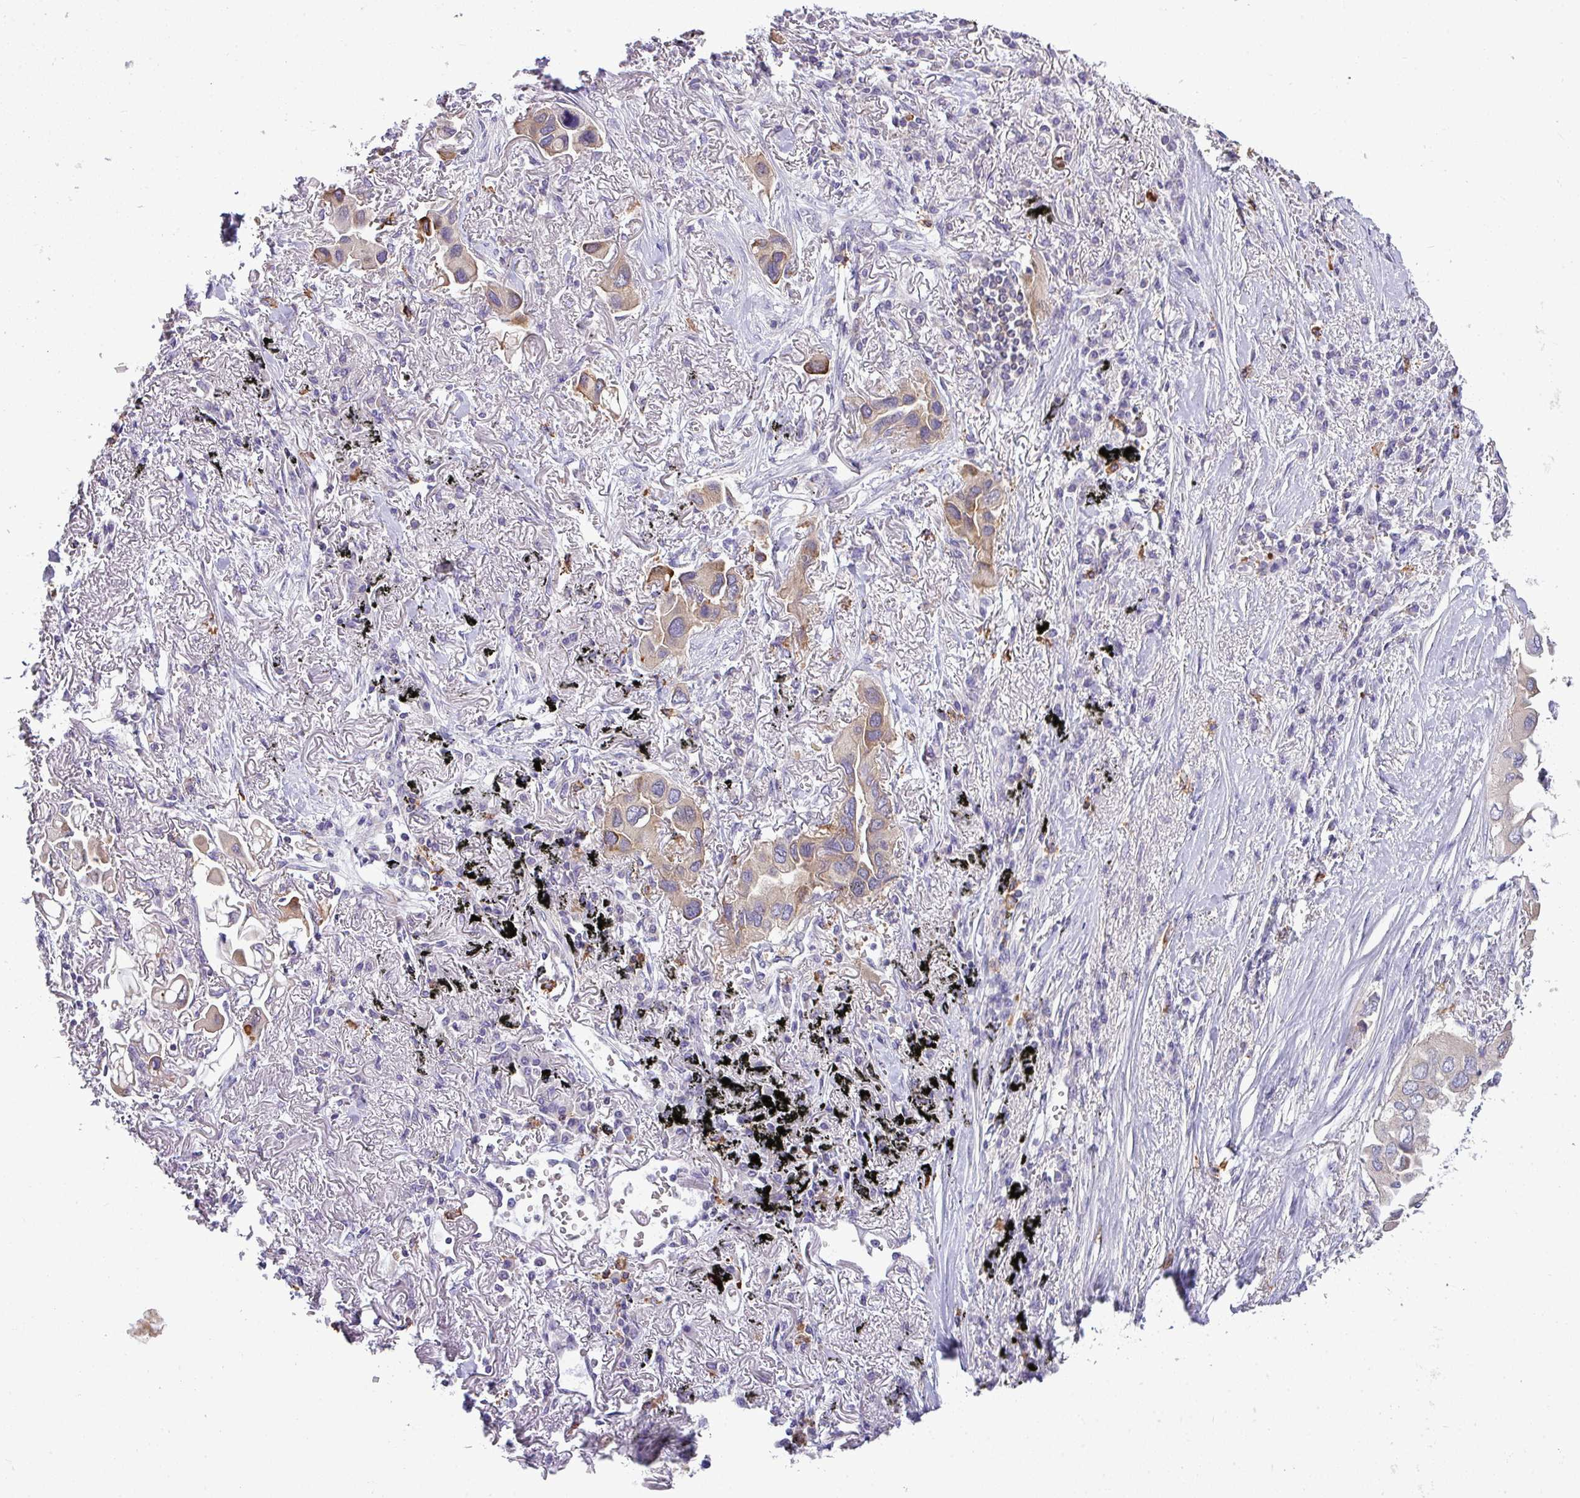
{"staining": {"intensity": "weak", "quantity": "25%-75%", "location": "cytoplasmic/membranous"}, "tissue": "lung cancer", "cell_type": "Tumor cells", "image_type": "cancer", "snomed": [{"axis": "morphology", "description": "Adenocarcinoma, NOS"}, {"axis": "topography", "description": "Lung"}], "caption": "A photomicrograph showing weak cytoplasmic/membranous expression in about 25%-75% of tumor cells in lung cancer, as visualized by brown immunohistochemical staining.", "gene": "STAT5A", "patient": {"sex": "female", "age": 76}}